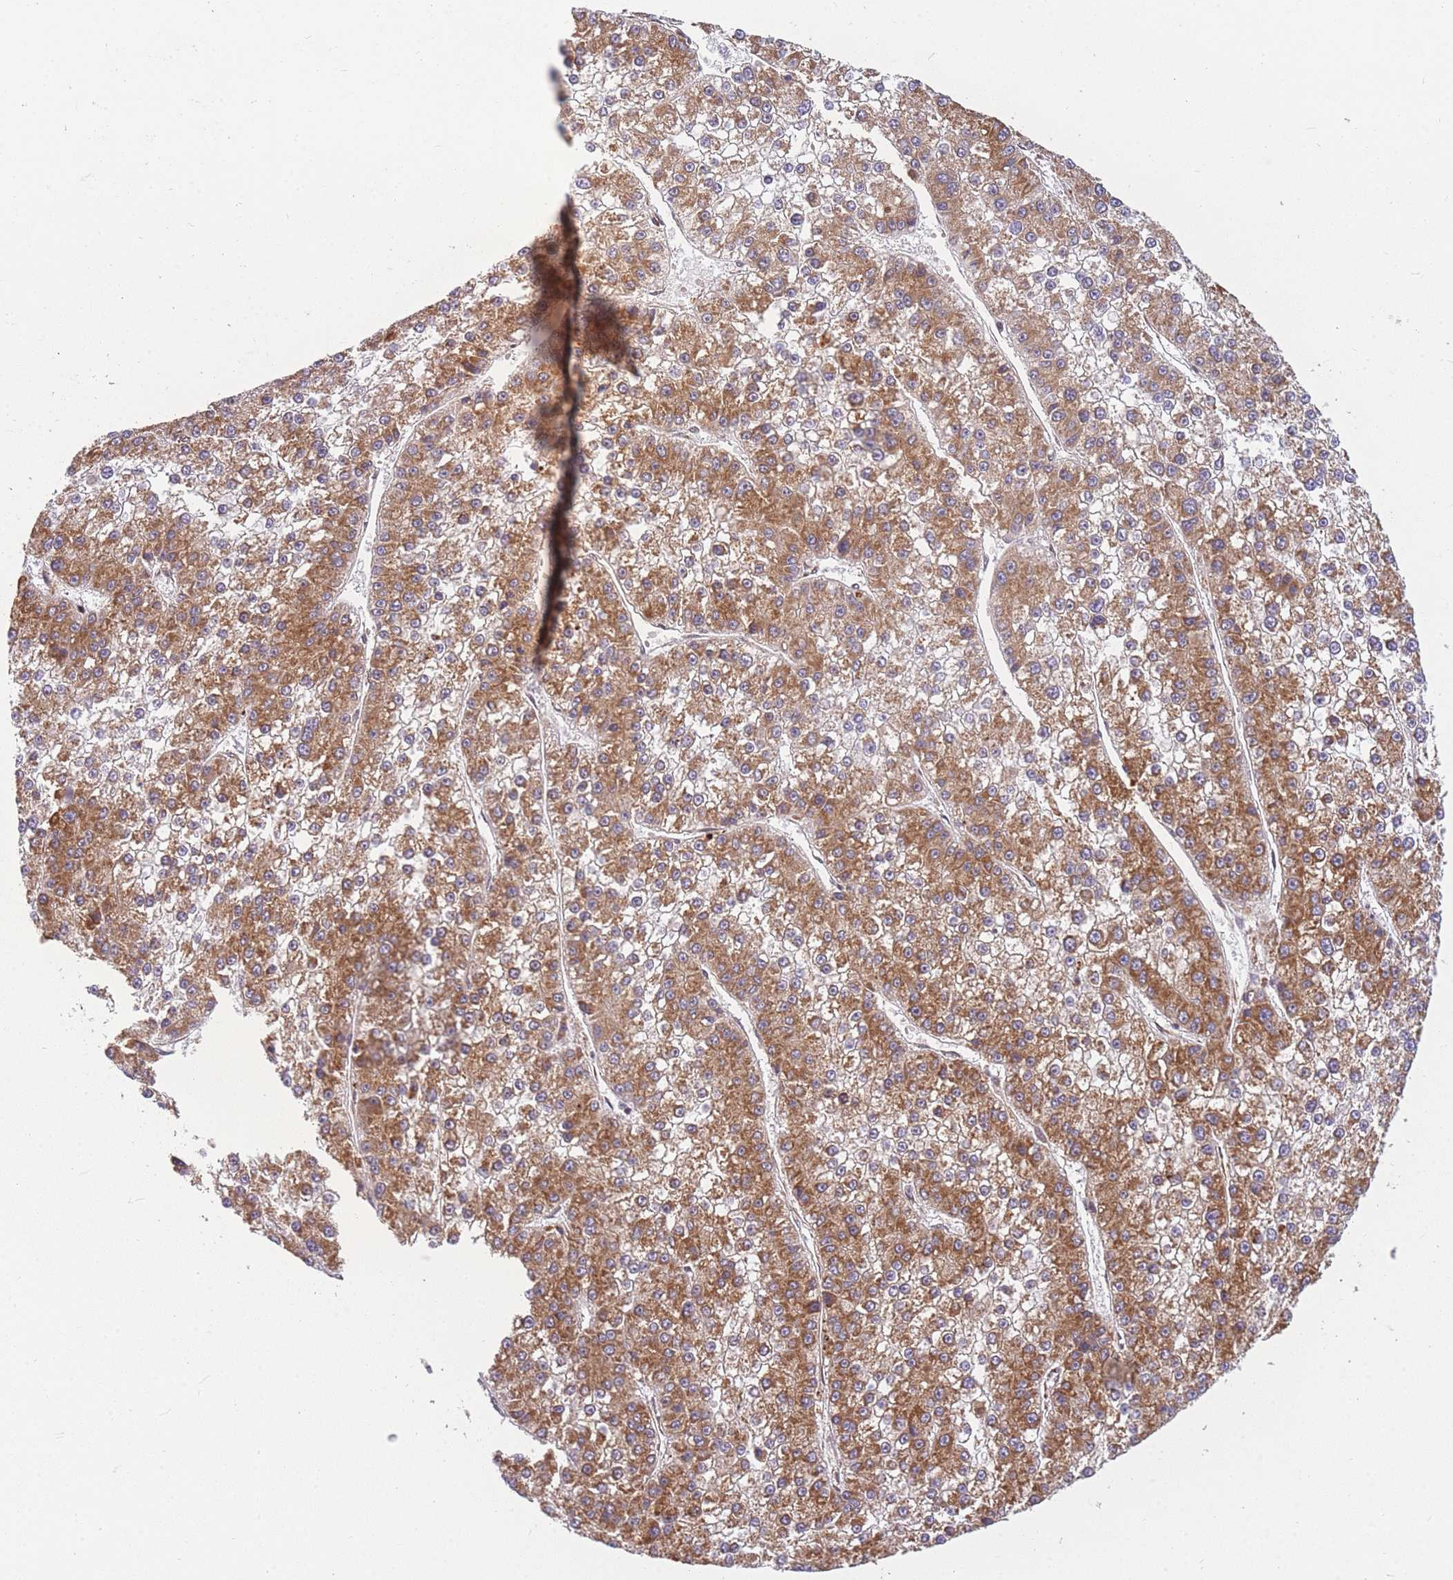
{"staining": {"intensity": "moderate", "quantity": ">75%", "location": "cytoplasmic/membranous"}, "tissue": "liver cancer", "cell_type": "Tumor cells", "image_type": "cancer", "snomed": [{"axis": "morphology", "description": "Carcinoma, Hepatocellular, NOS"}, {"axis": "topography", "description": "Liver"}], "caption": "Human hepatocellular carcinoma (liver) stained with a protein marker demonstrates moderate staining in tumor cells.", "gene": "MRPL23", "patient": {"sex": "female", "age": 73}}